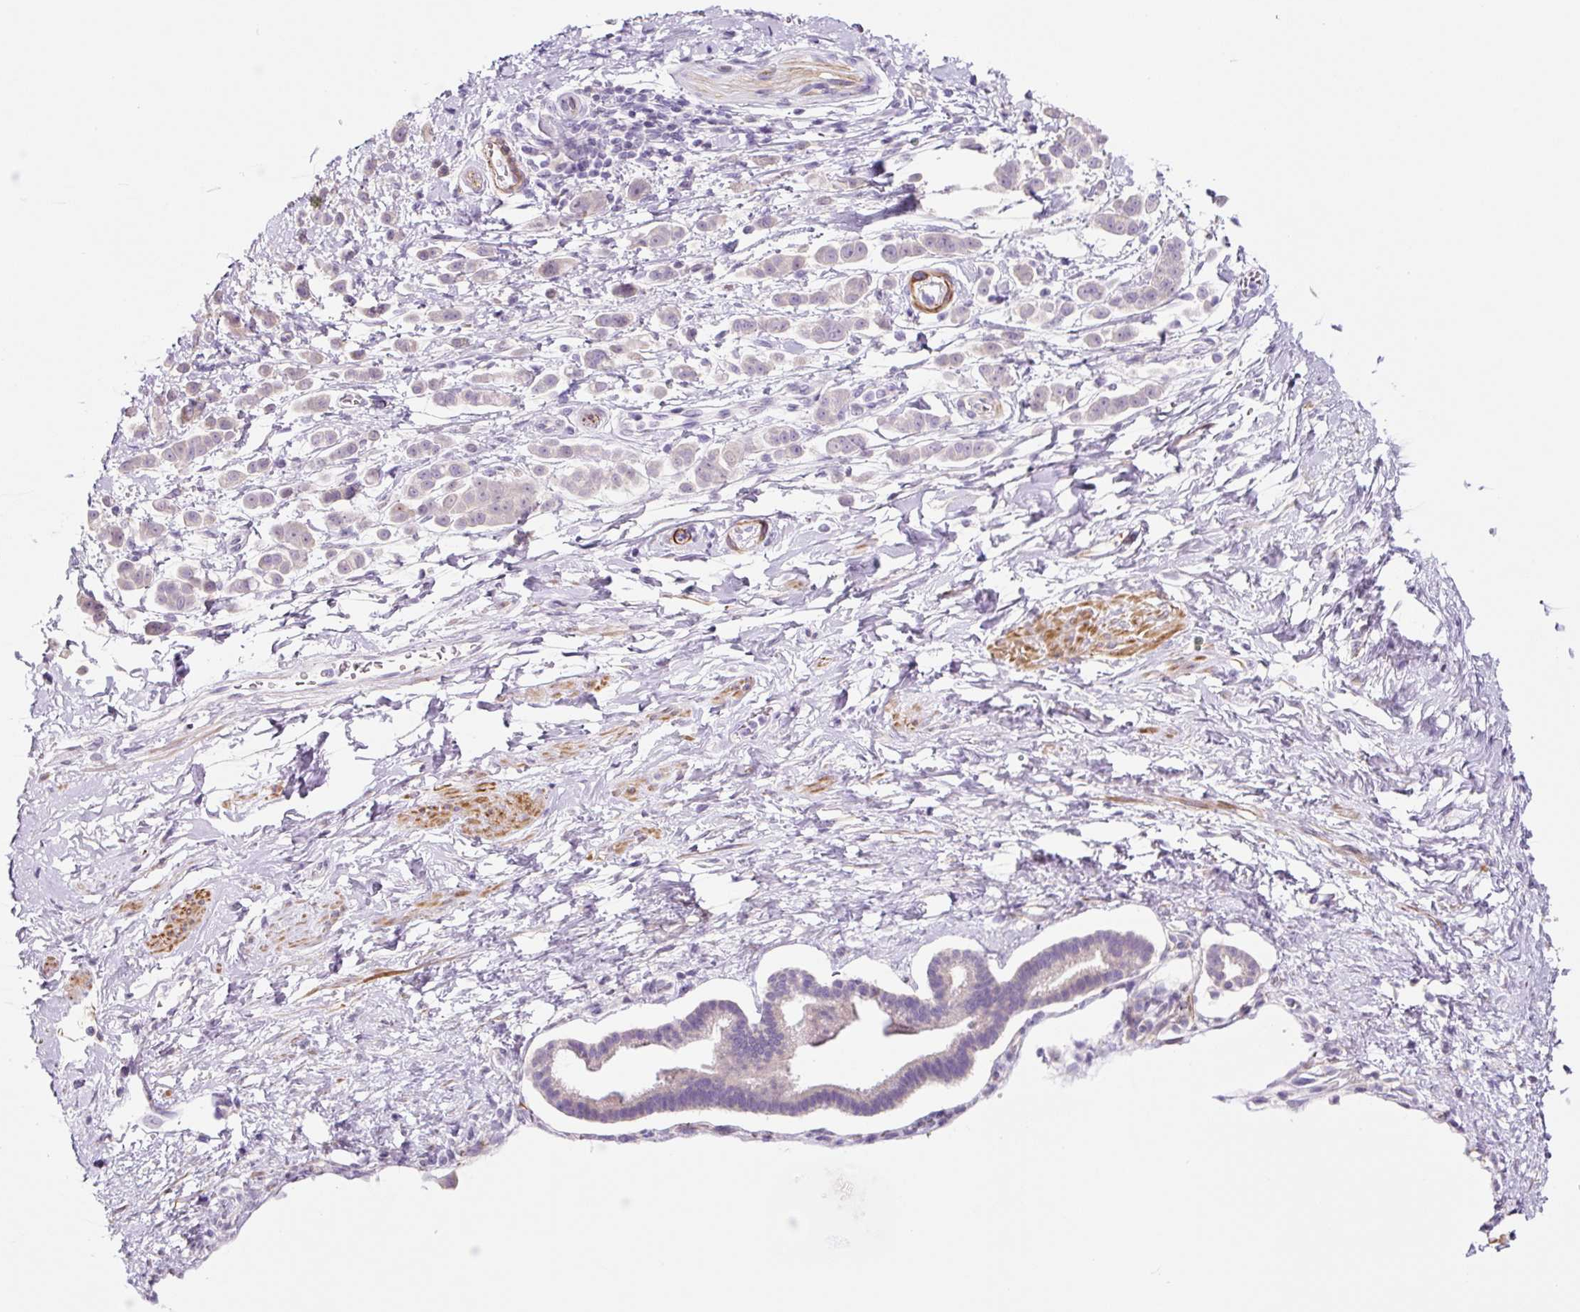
{"staining": {"intensity": "negative", "quantity": "none", "location": "none"}, "tissue": "pancreatic cancer", "cell_type": "Tumor cells", "image_type": "cancer", "snomed": [{"axis": "morphology", "description": "Normal tissue, NOS"}, {"axis": "morphology", "description": "Adenocarcinoma, NOS"}, {"axis": "topography", "description": "Pancreas"}], "caption": "Immunohistochemistry histopathology image of human adenocarcinoma (pancreatic) stained for a protein (brown), which exhibits no expression in tumor cells. The staining is performed using DAB brown chromogen with nuclei counter-stained in using hematoxylin.", "gene": "CCL25", "patient": {"sex": "female", "age": 64}}